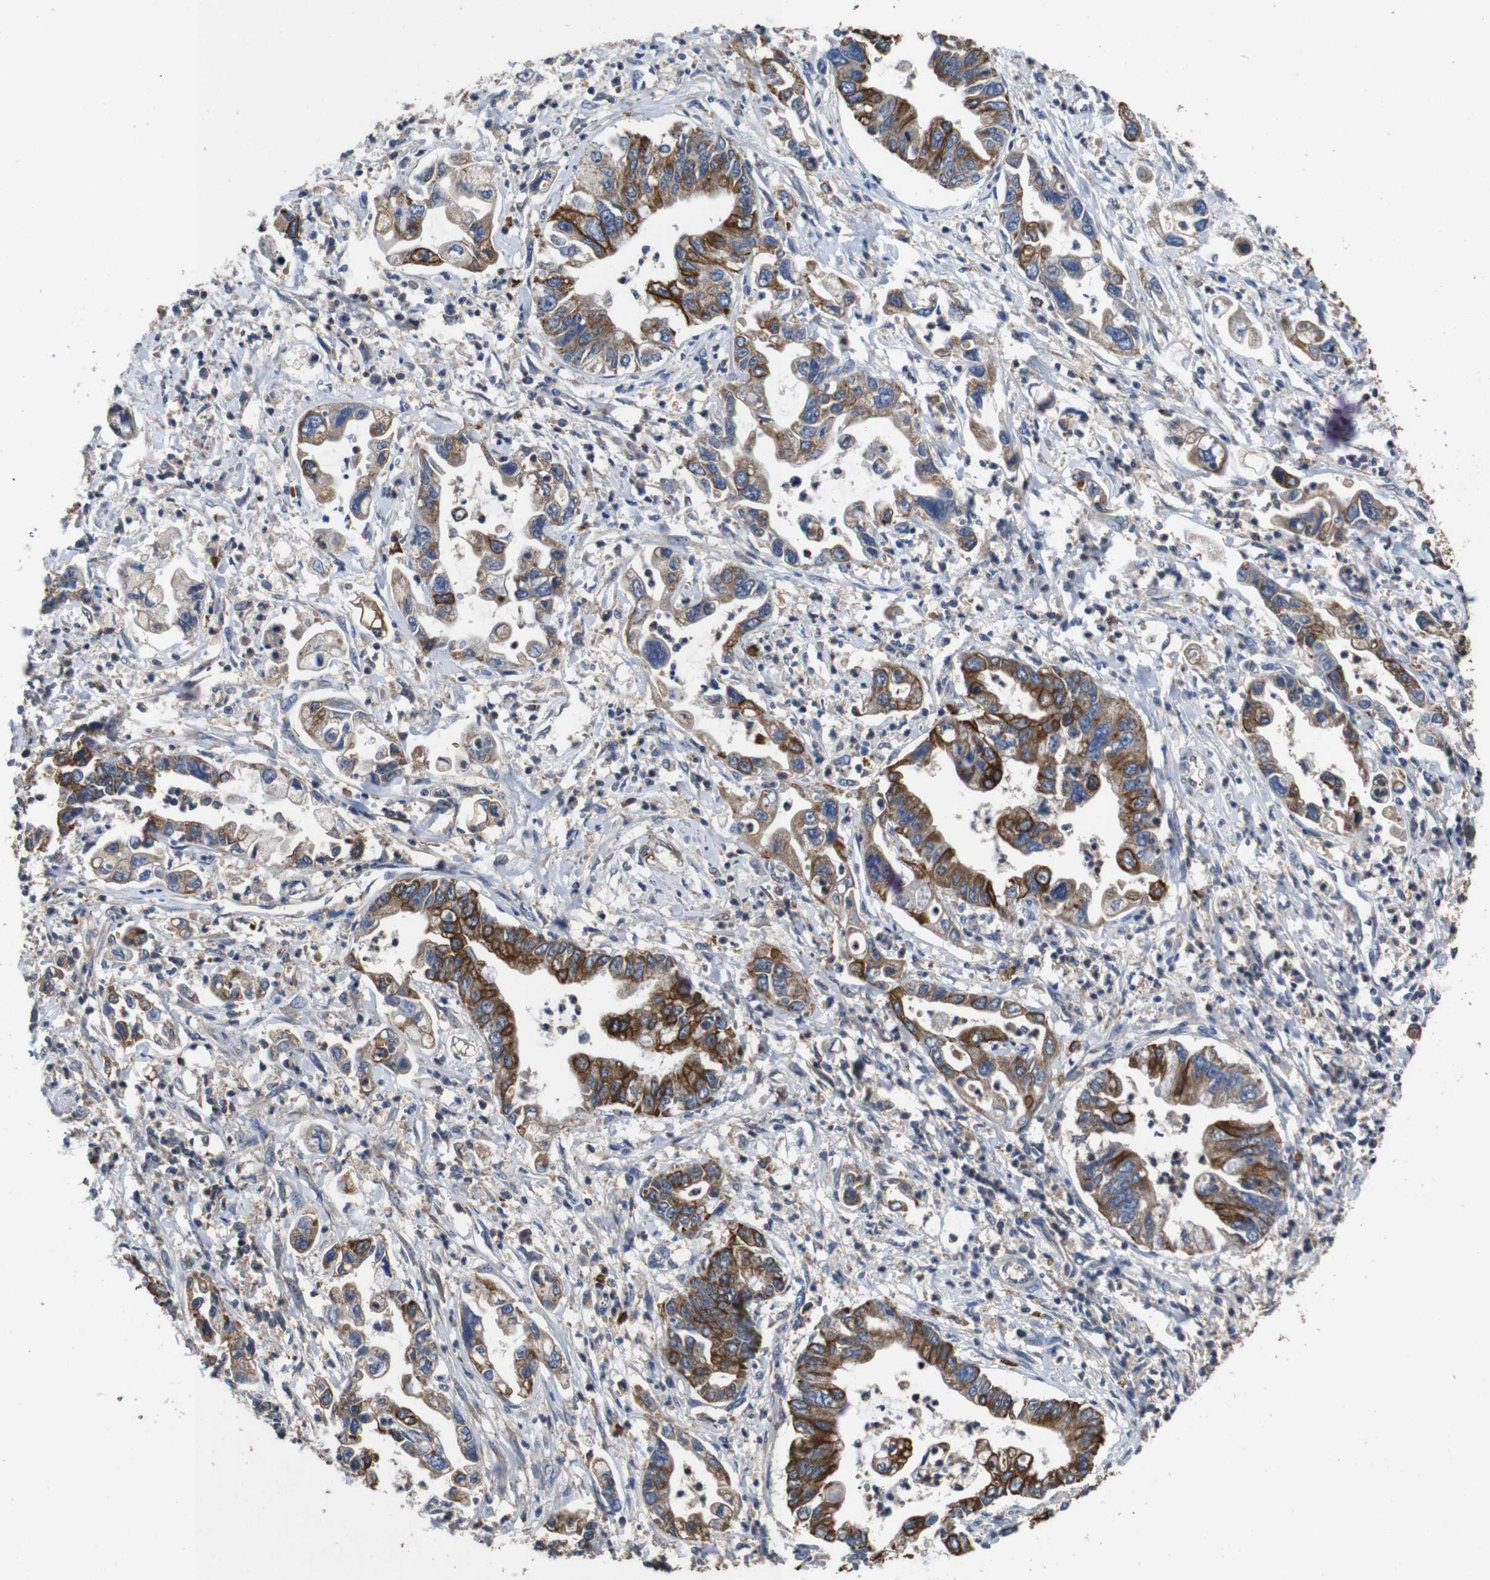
{"staining": {"intensity": "moderate", "quantity": ">75%", "location": "cytoplasmic/membranous"}, "tissue": "pancreatic cancer", "cell_type": "Tumor cells", "image_type": "cancer", "snomed": [{"axis": "morphology", "description": "Adenocarcinoma, NOS"}, {"axis": "topography", "description": "Pancreas"}], "caption": "Immunohistochemical staining of human adenocarcinoma (pancreatic) displays medium levels of moderate cytoplasmic/membranous protein staining in about >75% of tumor cells.", "gene": "GLIPR1", "patient": {"sex": "male", "age": 56}}